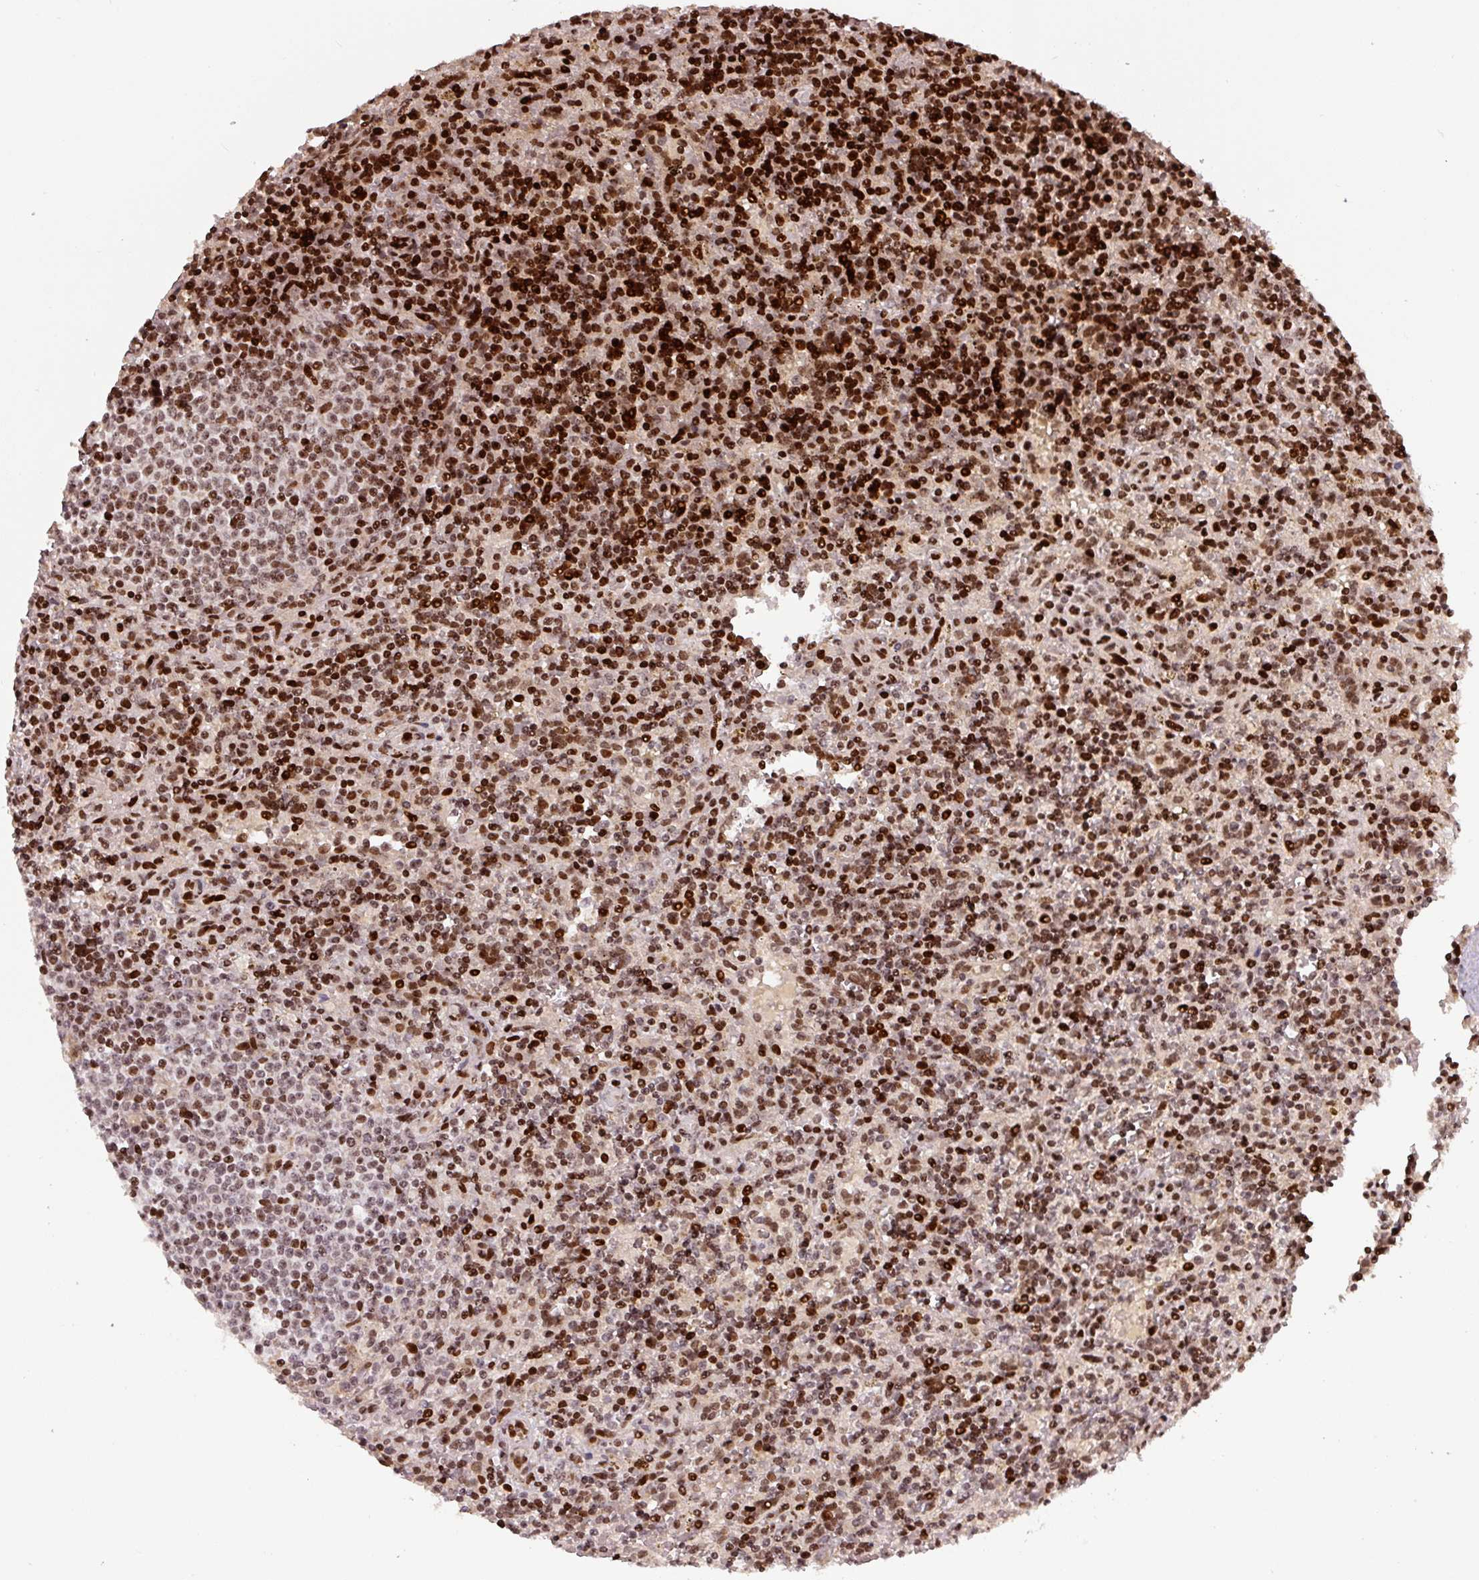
{"staining": {"intensity": "strong", "quantity": ">75%", "location": "nuclear"}, "tissue": "lymphoma", "cell_type": "Tumor cells", "image_type": "cancer", "snomed": [{"axis": "morphology", "description": "Malignant lymphoma, non-Hodgkin's type, Low grade"}, {"axis": "topography", "description": "Spleen"}], "caption": "Lymphoma tissue displays strong nuclear positivity in about >75% of tumor cells, visualized by immunohistochemistry.", "gene": "PYDC2", "patient": {"sex": "male", "age": 67}}